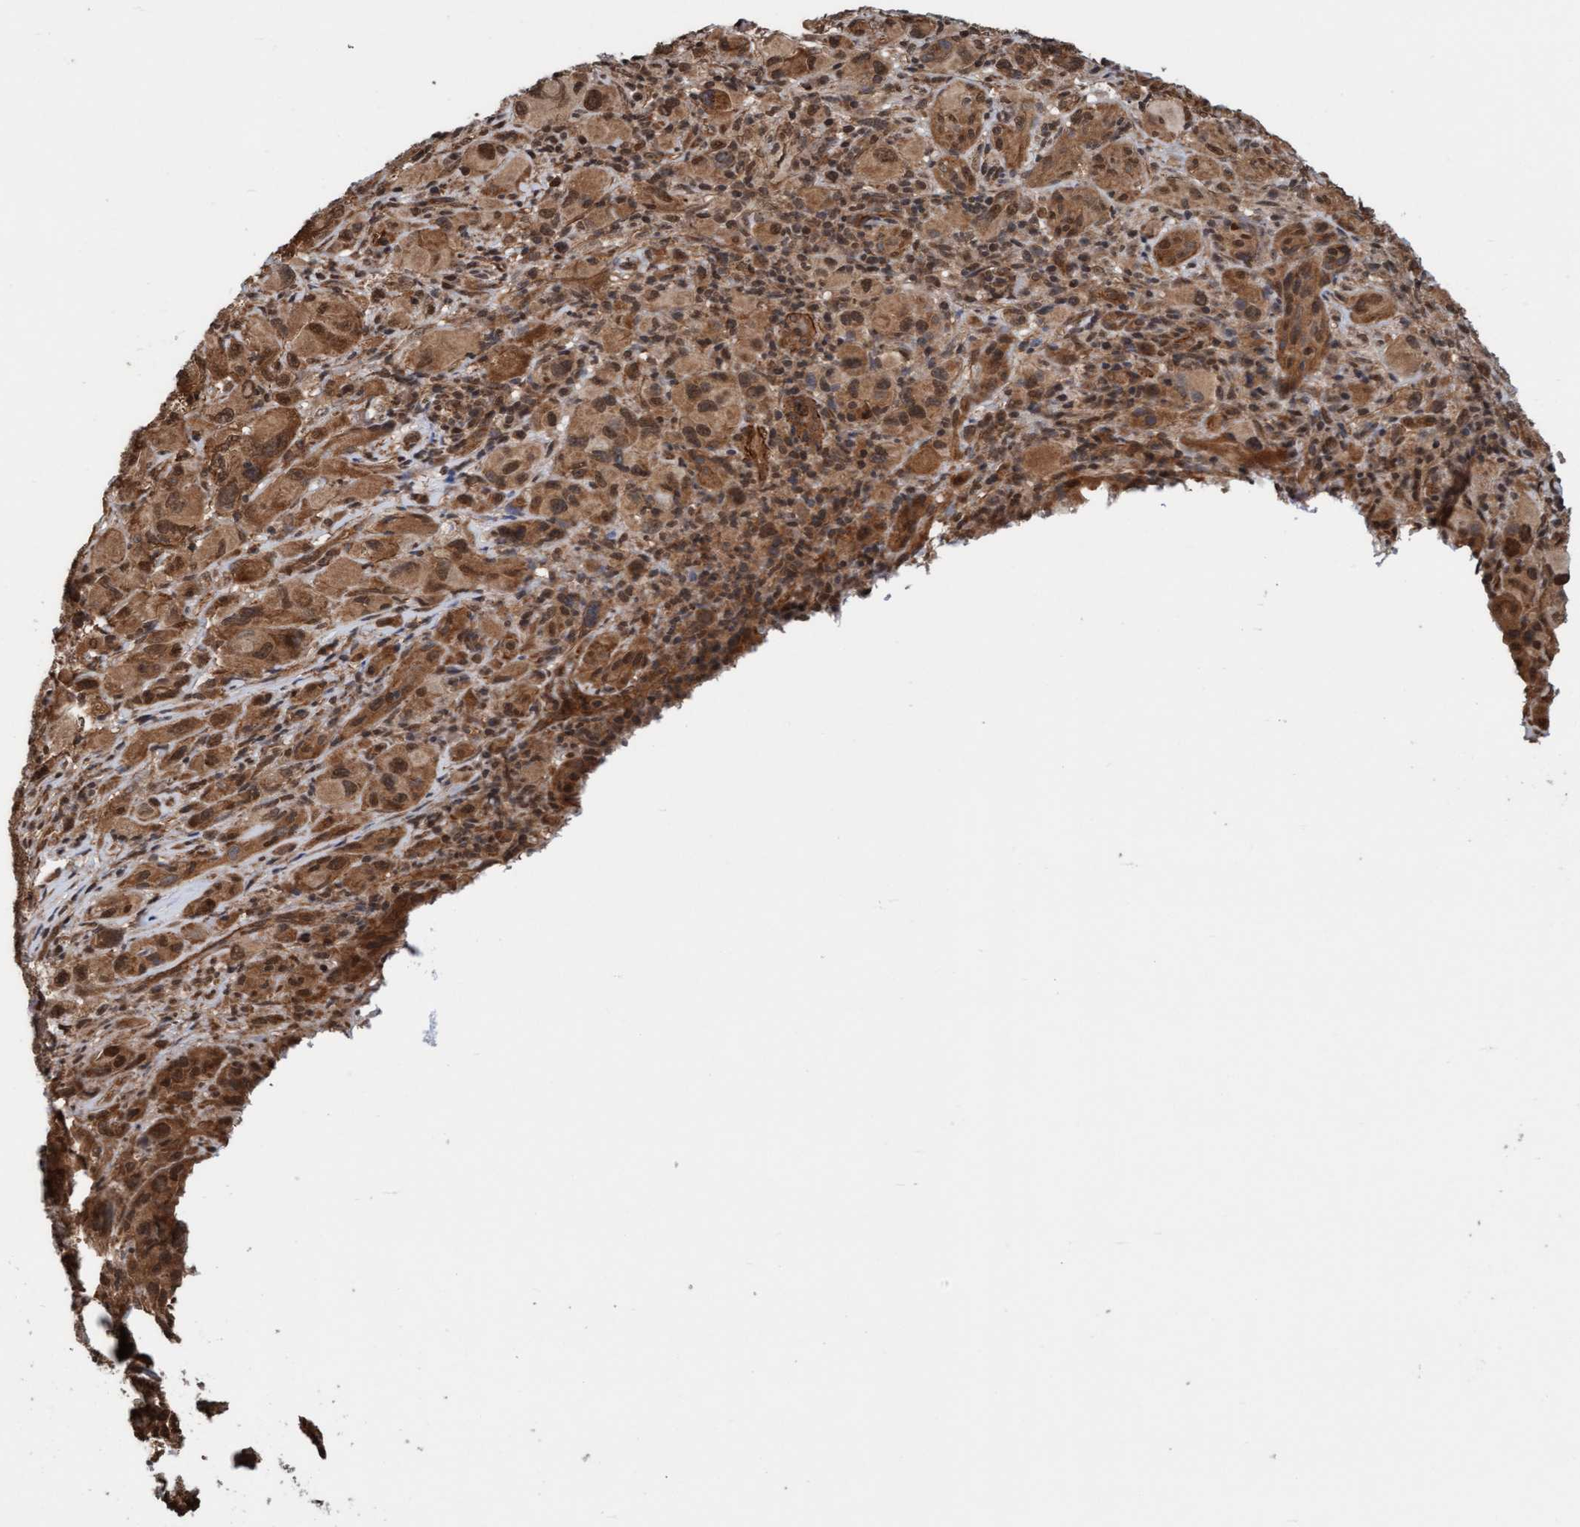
{"staining": {"intensity": "moderate", "quantity": ">75%", "location": "cytoplasmic/membranous,nuclear"}, "tissue": "melanoma", "cell_type": "Tumor cells", "image_type": "cancer", "snomed": [{"axis": "morphology", "description": "Malignant melanoma, NOS"}, {"axis": "topography", "description": "Skin of head"}], "caption": "Immunohistochemical staining of human malignant melanoma exhibits medium levels of moderate cytoplasmic/membranous and nuclear protein staining in about >75% of tumor cells.", "gene": "STXBP4", "patient": {"sex": "male", "age": 96}}